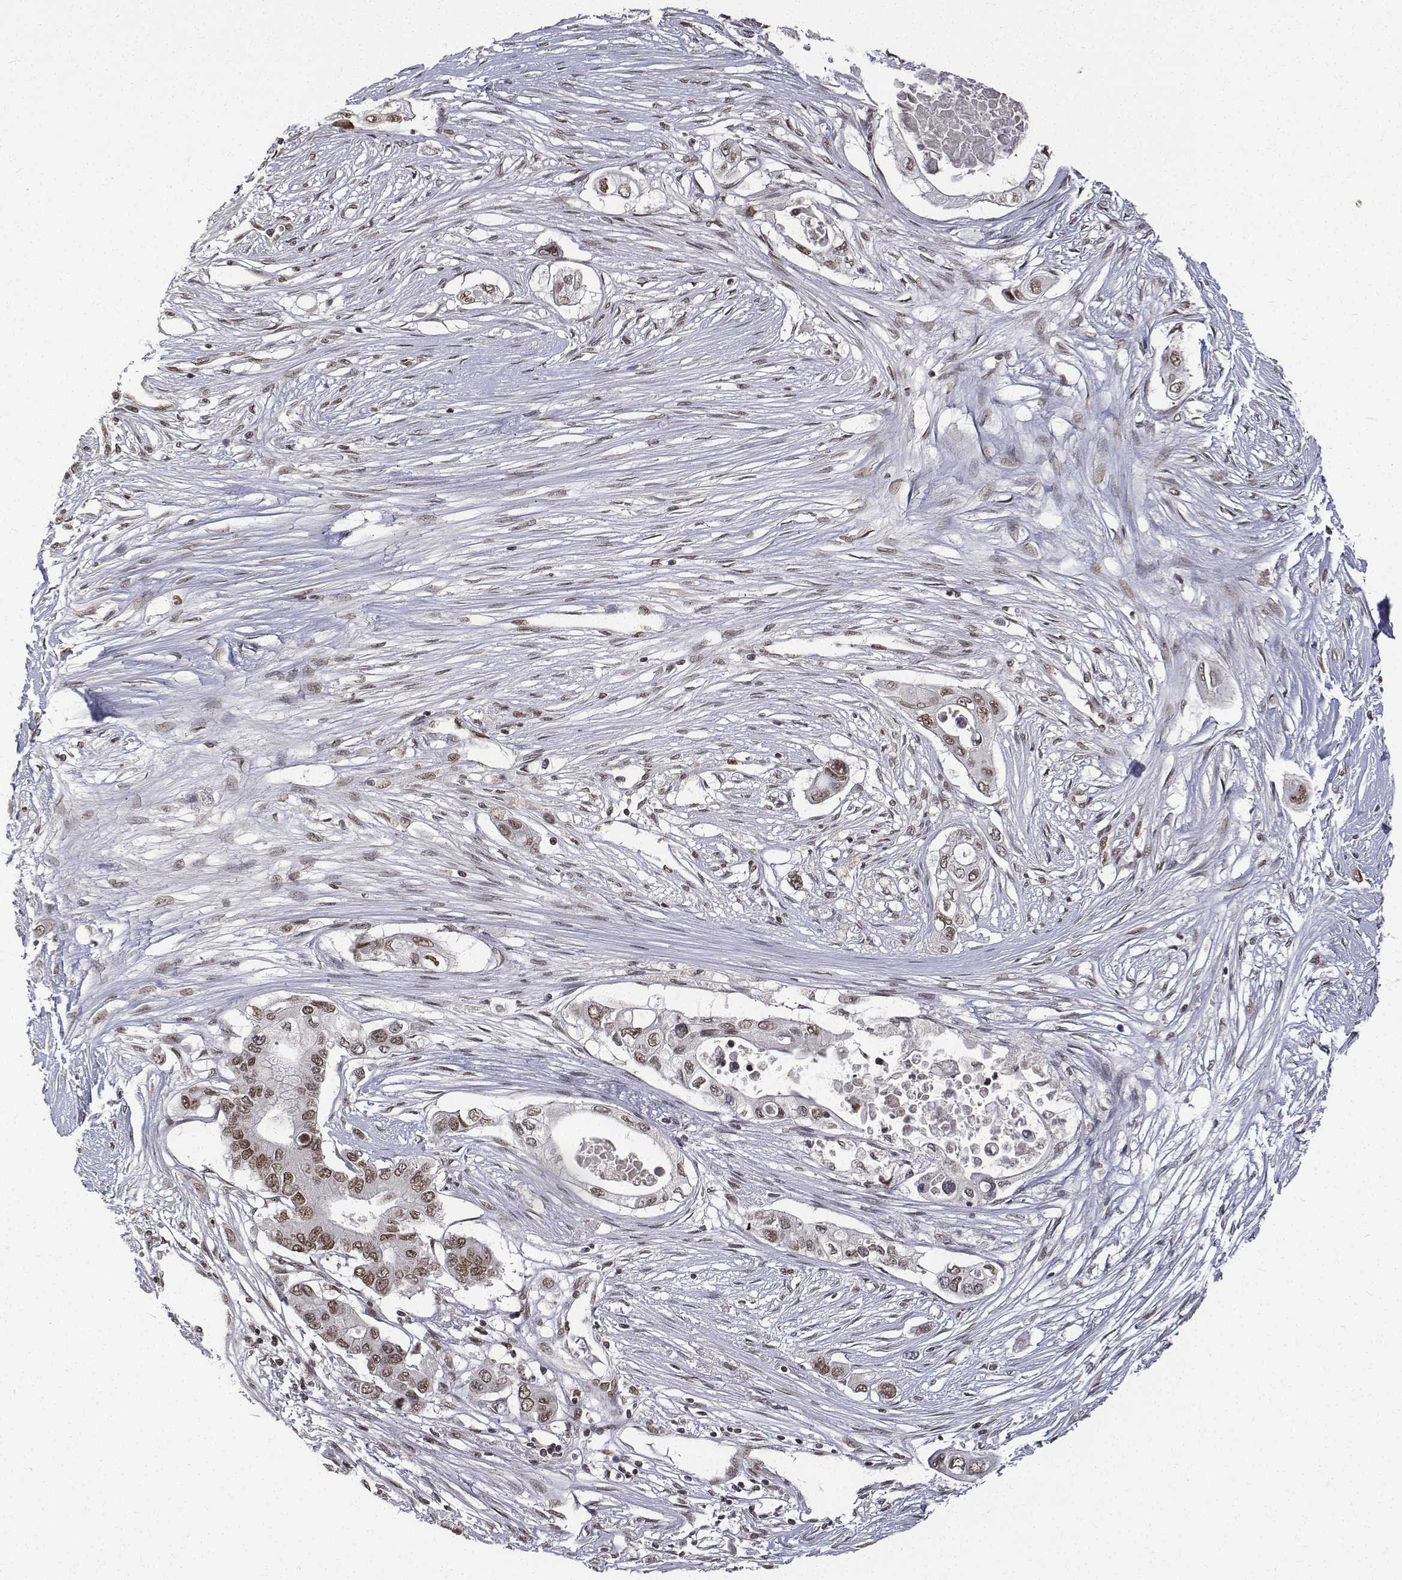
{"staining": {"intensity": "moderate", "quantity": ">75%", "location": "nuclear"}, "tissue": "pancreatic cancer", "cell_type": "Tumor cells", "image_type": "cancer", "snomed": [{"axis": "morphology", "description": "Adenocarcinoma, NOS"}, {"axis": "topography", "description": "Pancreas"}], "caption": "Tumor cells reveal medium levels of moderate nuclear positivity in about >75% of cells in pancreatic cancer.", "gene": "ATRX", "patient": {"sex": "female", "age": 63}}